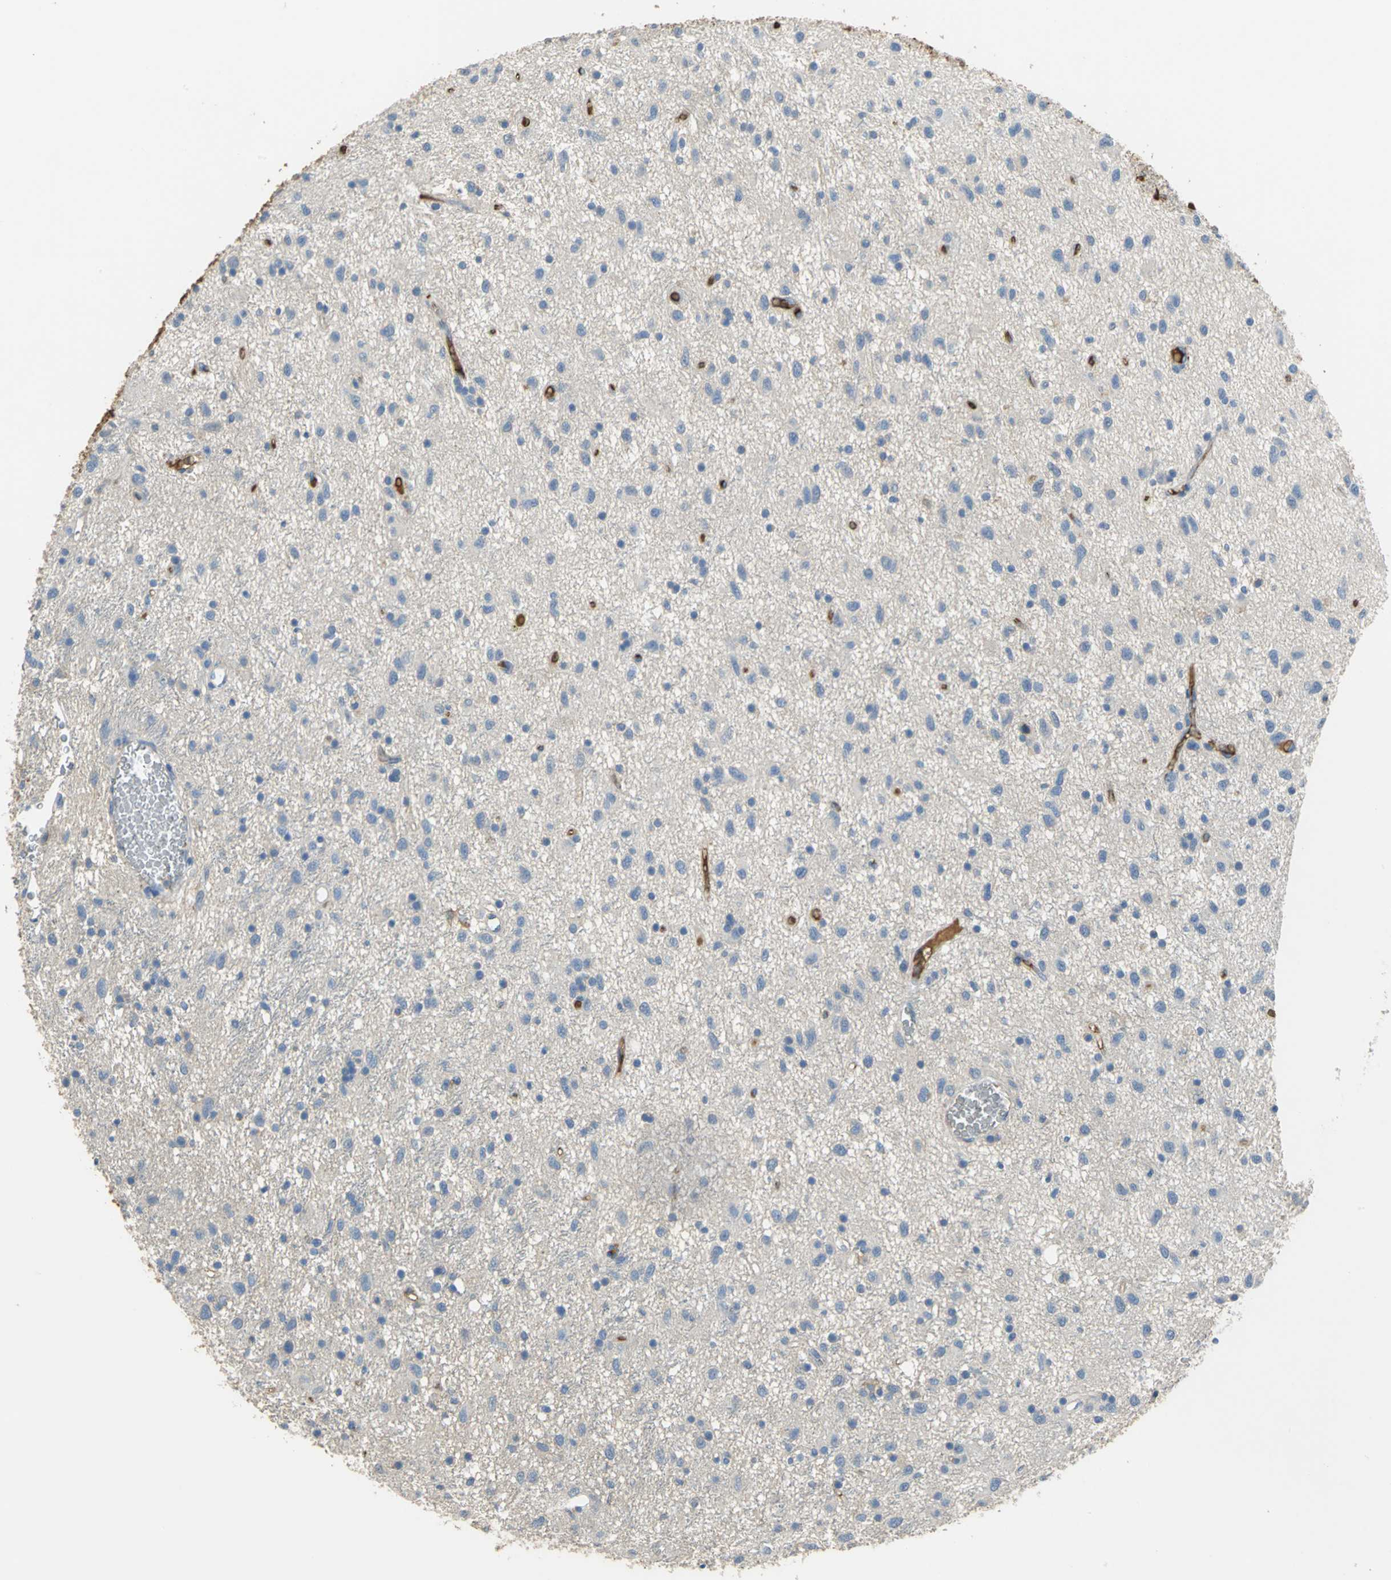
{"staining": {"intensity": "negative", "quantity": "none", "location": "none"}, "tissue": "glioma", "cell_type": "Tumor cells", "image_type": "cancer", "snomed": [{"axis": "morphology", "description": "Glioma, malignant, Low grade"}, {"axis": "topography", "description": "Brain"}], "caption": "Histopathology image shows no significant protein positivity in tumor cells of malignant low-grade glioma.", "gene": "GYG2", "patient": {"sex": "male", "age": 77}}